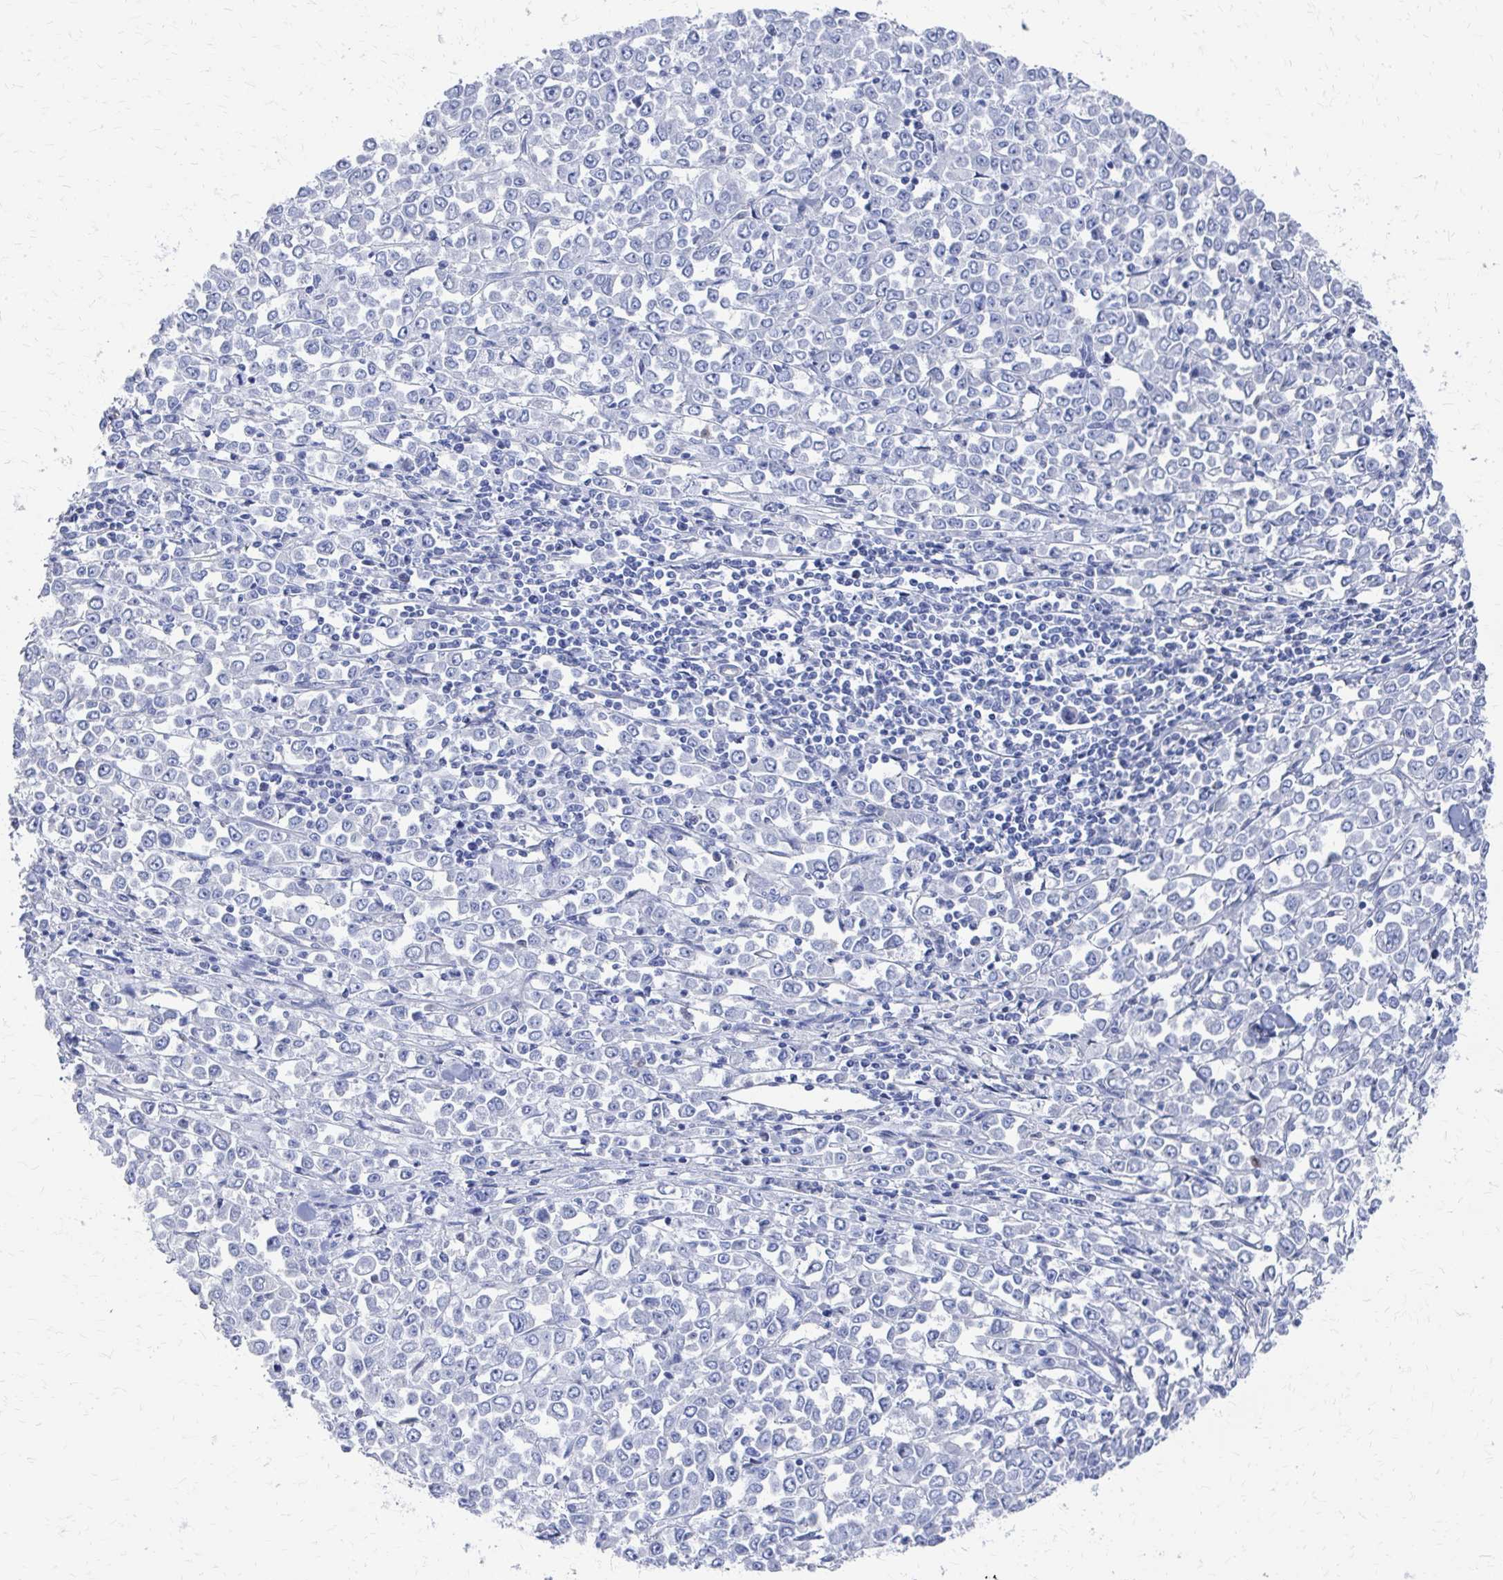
{"staining": {"intensity": "negative", "quantity": "none", "location": "none"}, "tissue": "stomach cancer", "cell_type": "Tumor cells", "image_type": "cancer", "snomed": [{"axis": "morphology", "description": "Adenocarcinoma, NOS"}, {"axis": "topography", "description": "Stomach, upper"}], "caption": "Photomicrograph shows no protein positivity in tumor cells of stomach adenocarcinoma tissue. (DAB (3,3'-diaminobenzidine) immunohistochemistry (IHC) with hematoxylin counter stain).", "gene": "PLEKHG7", "patient": {"sex": "male", "age": 70}}